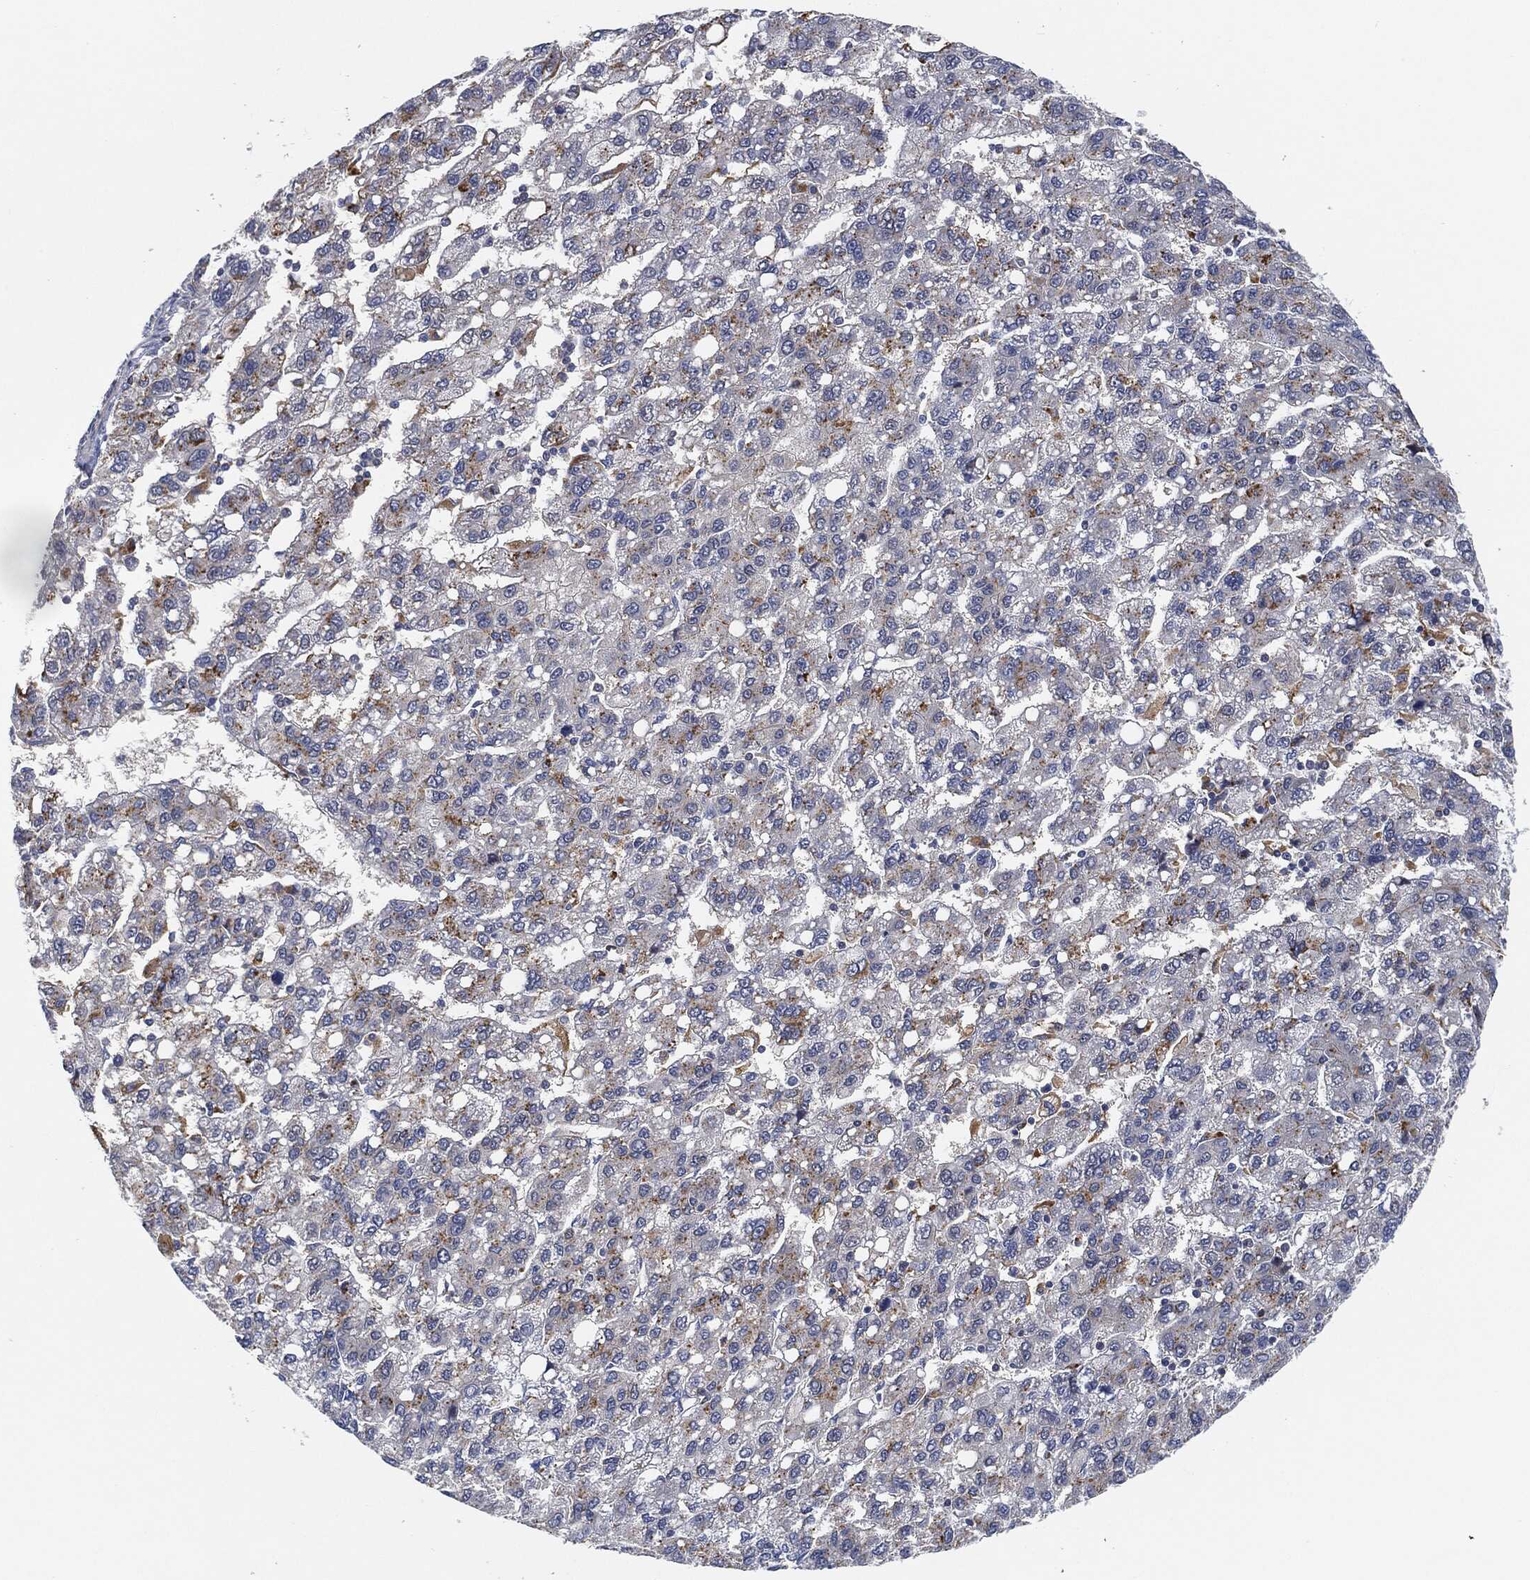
{"staining": {"intensity": "moderate", "quantity": "25%-75%", "location": "cytoplasmic/membranous"}, "tissue": "liver cancer", "cell_type": "Tumor cells", "image_type": "cancer", "snomed": [{"axis": "morphology", "description": "Carcinoma, Hepatocellular, NOS"}, {"axis": "topography", "description": "Liver"}], "caption": "Tumor cells demonstrate medium levels of moderate cytoplasmic/membranous expression in approximately 25%-75% of cells in hepatocellular carcinoma (liver).", "gene": "VSIG4", "patient": {"sex": "female", "age": 82}}